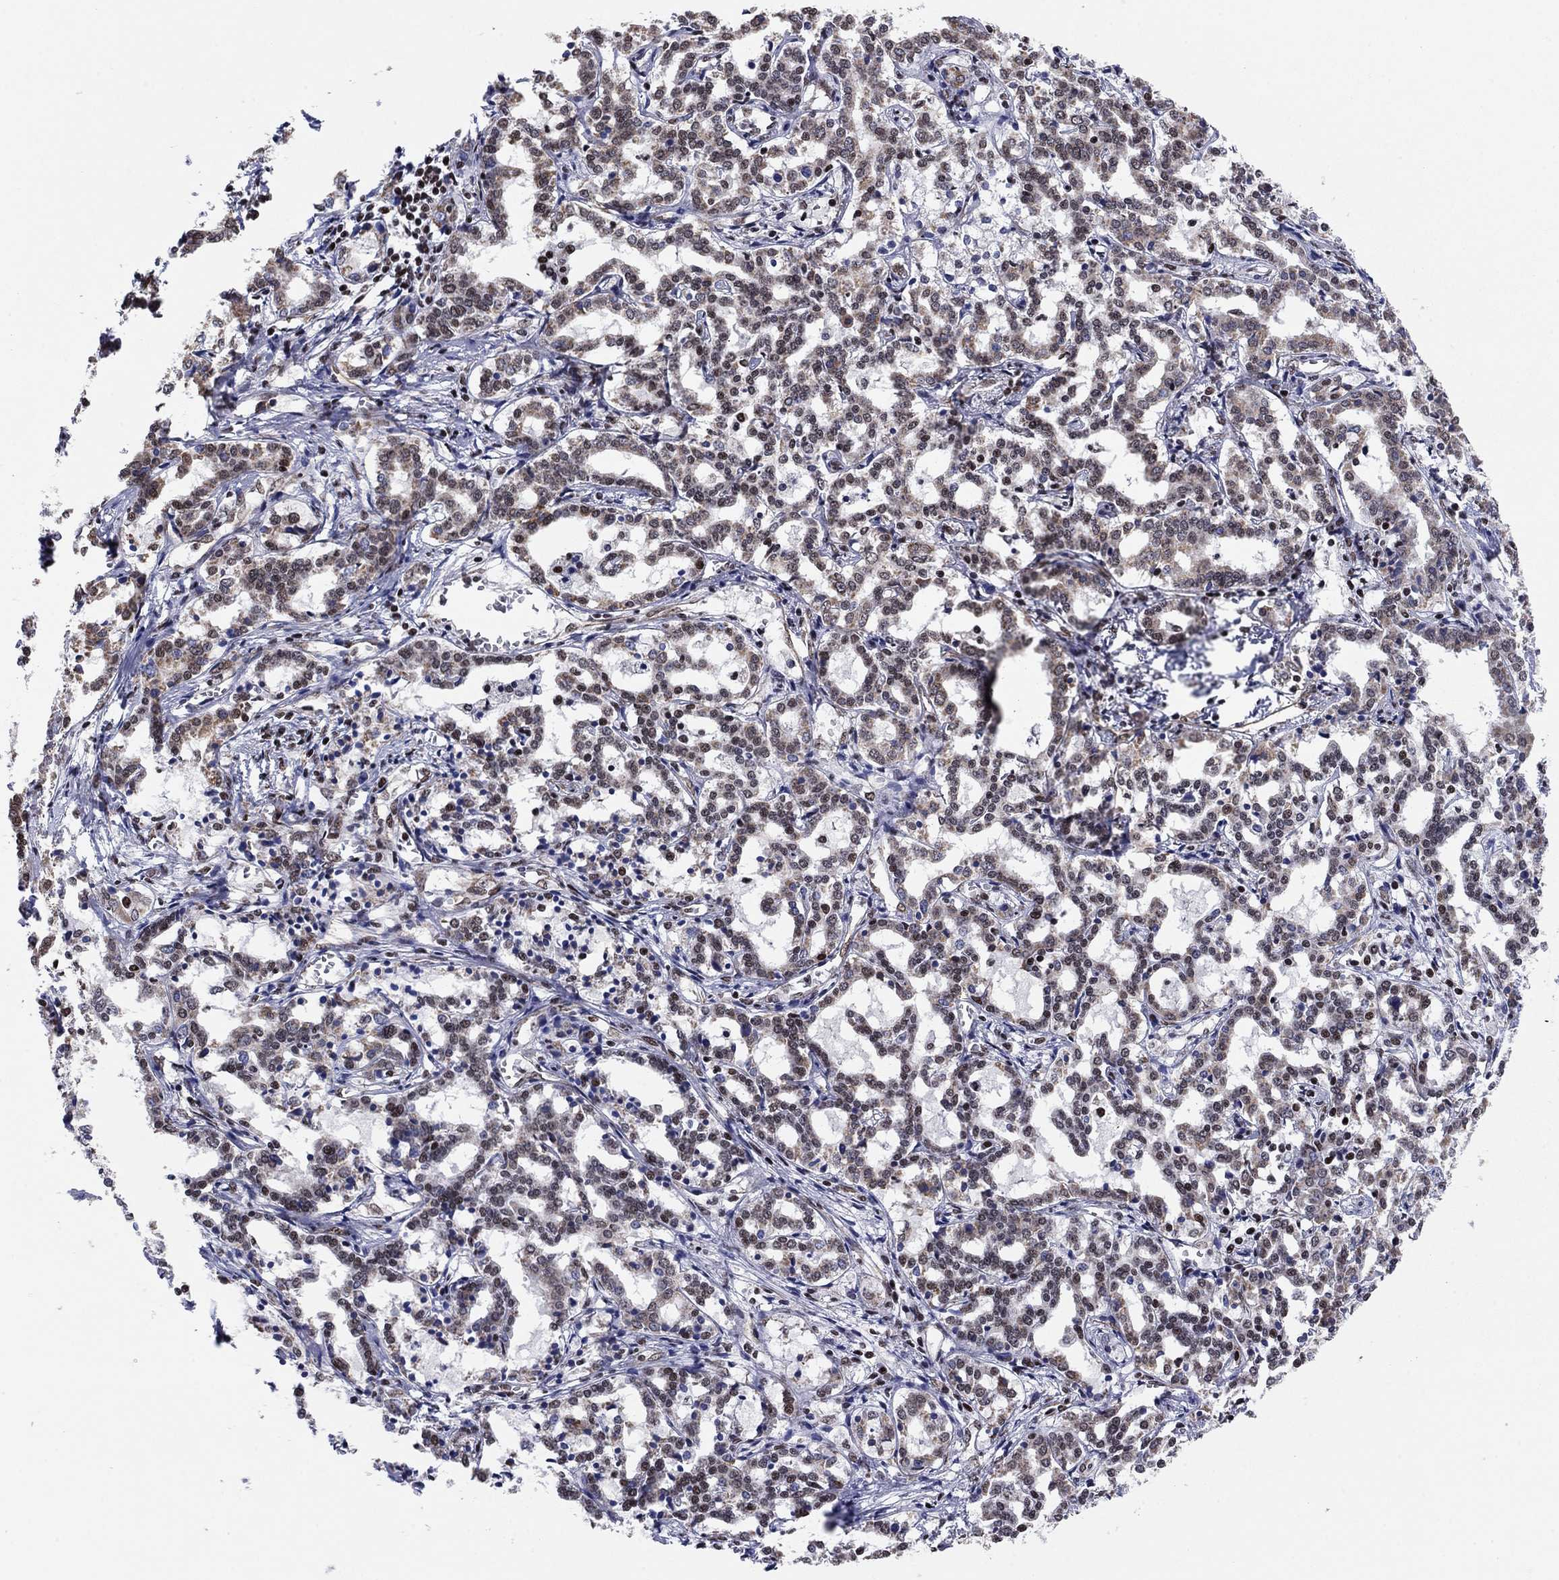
{"staining": {"intensity": "weak", "quantity": ">75%", "location": "cytoplasmic/membranous,nuclear"}, "tissue": "liver cancer", "cell_type": "Tumor cells", "image_type": "cancer", "snomed": [{"axis": "morphology", "description": "Cholangiocarcinoma"}, {"axis": "topography", "description": "Liver"}], "caption": "A histopathology image showing weak cytoplasmic/membranous and nuclear expression in approximately >75% of tumor cells in liver cholangiocarcinoma, as visualized by brown immunohistochemical staining.", "gene": "N4BP2", "patient": {"sex": "female", "age": 47}}